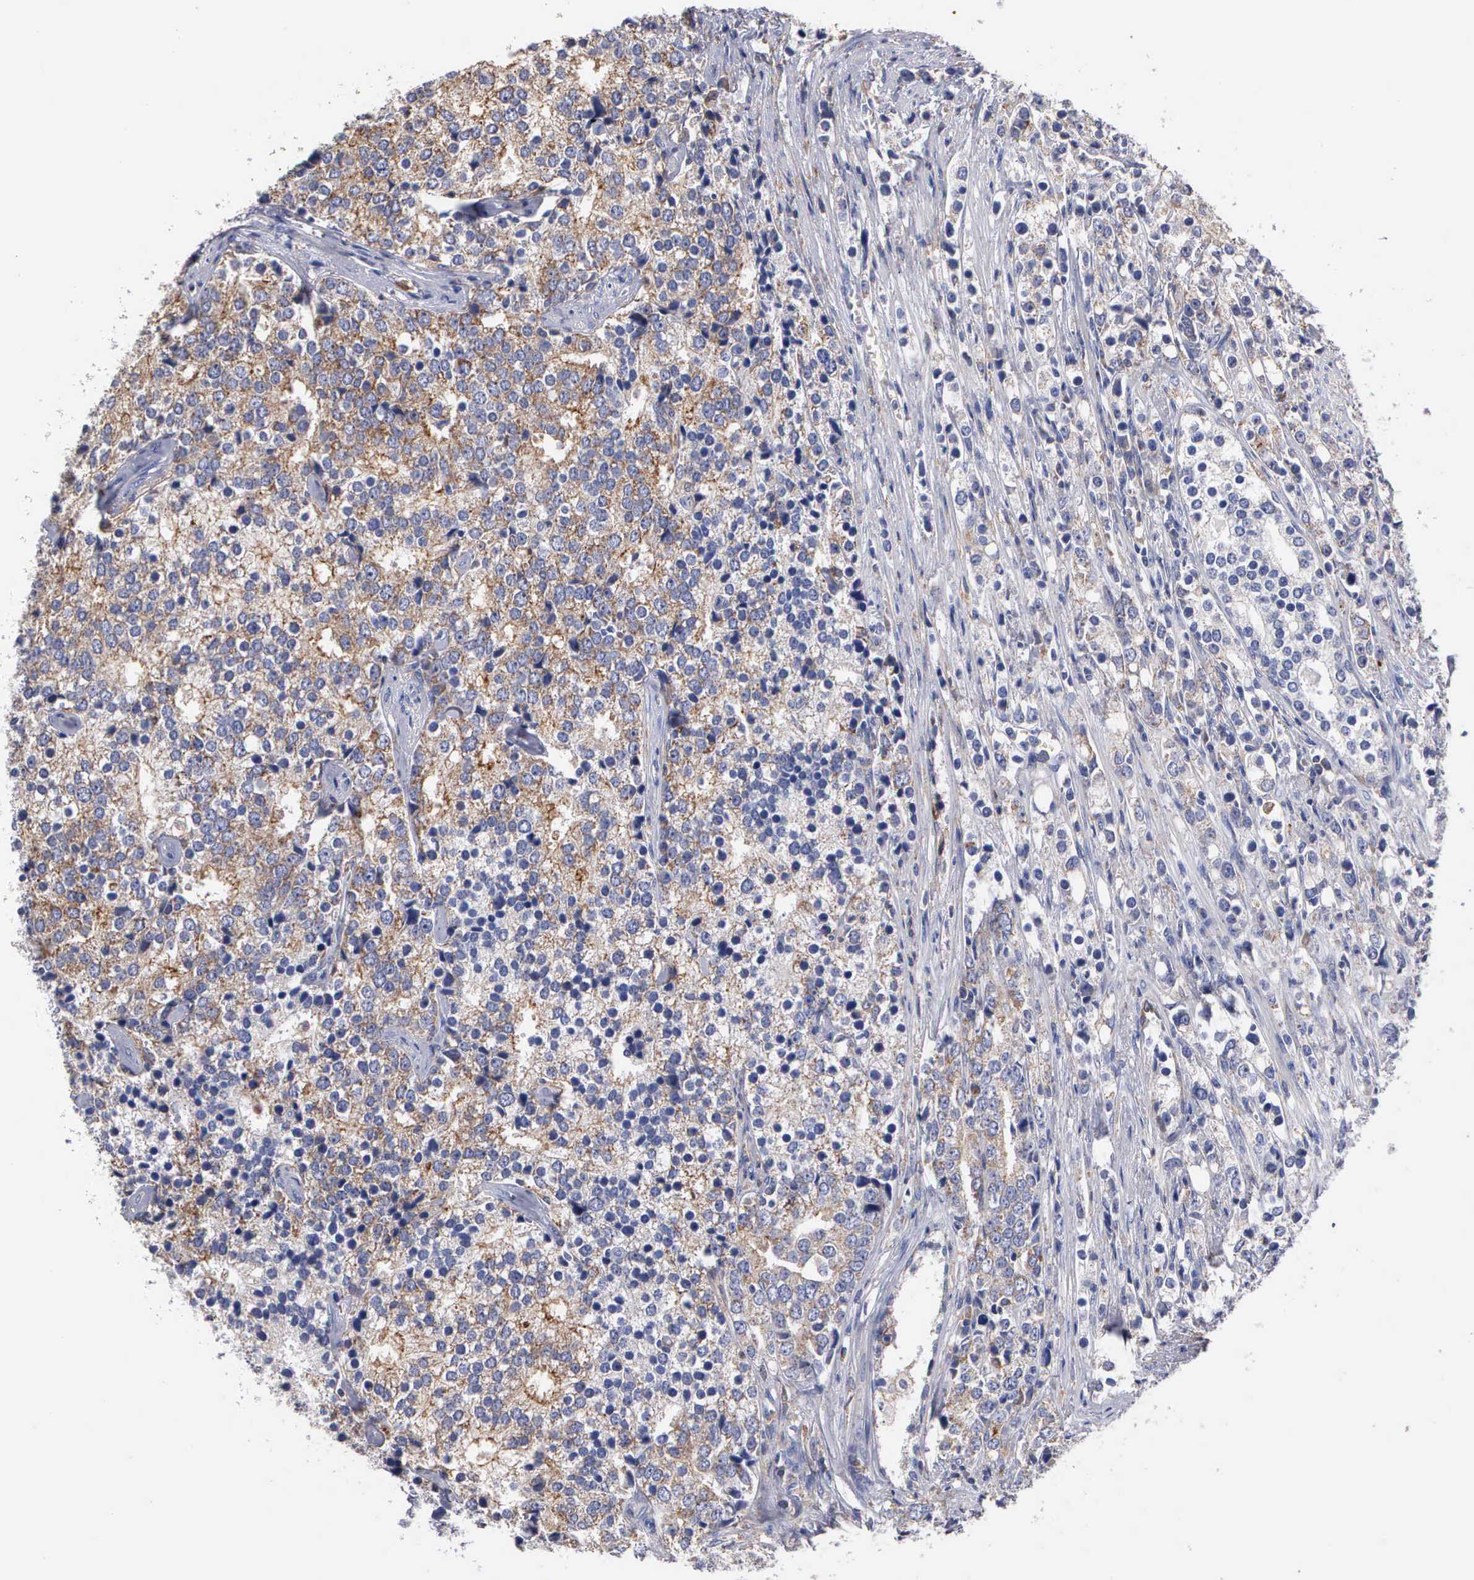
{"staining": {"intensity": "weak", "quantity": ">75%", "location": "cytoplasmic/membranous"}, "tissue": "prostate cancer", "cell_type": "Tumor cells", "image_type": "cancer", "snomed": [{"axis": "morphology", "description": "Adenocarcinoma, High grade"}, {"axis": "topography", "description": "Prostate"}], "caption": "Immunohistochemistry micrograph of human prostate adenocarcinoma (high-grade) stained for a protein (brown), which demonstrates low levels of weak cytoplasmic/membranous expression in approximately >75% of tumor cells.", "gene": "PTGS2", "patient": {"sex": "male", "age": 71}}